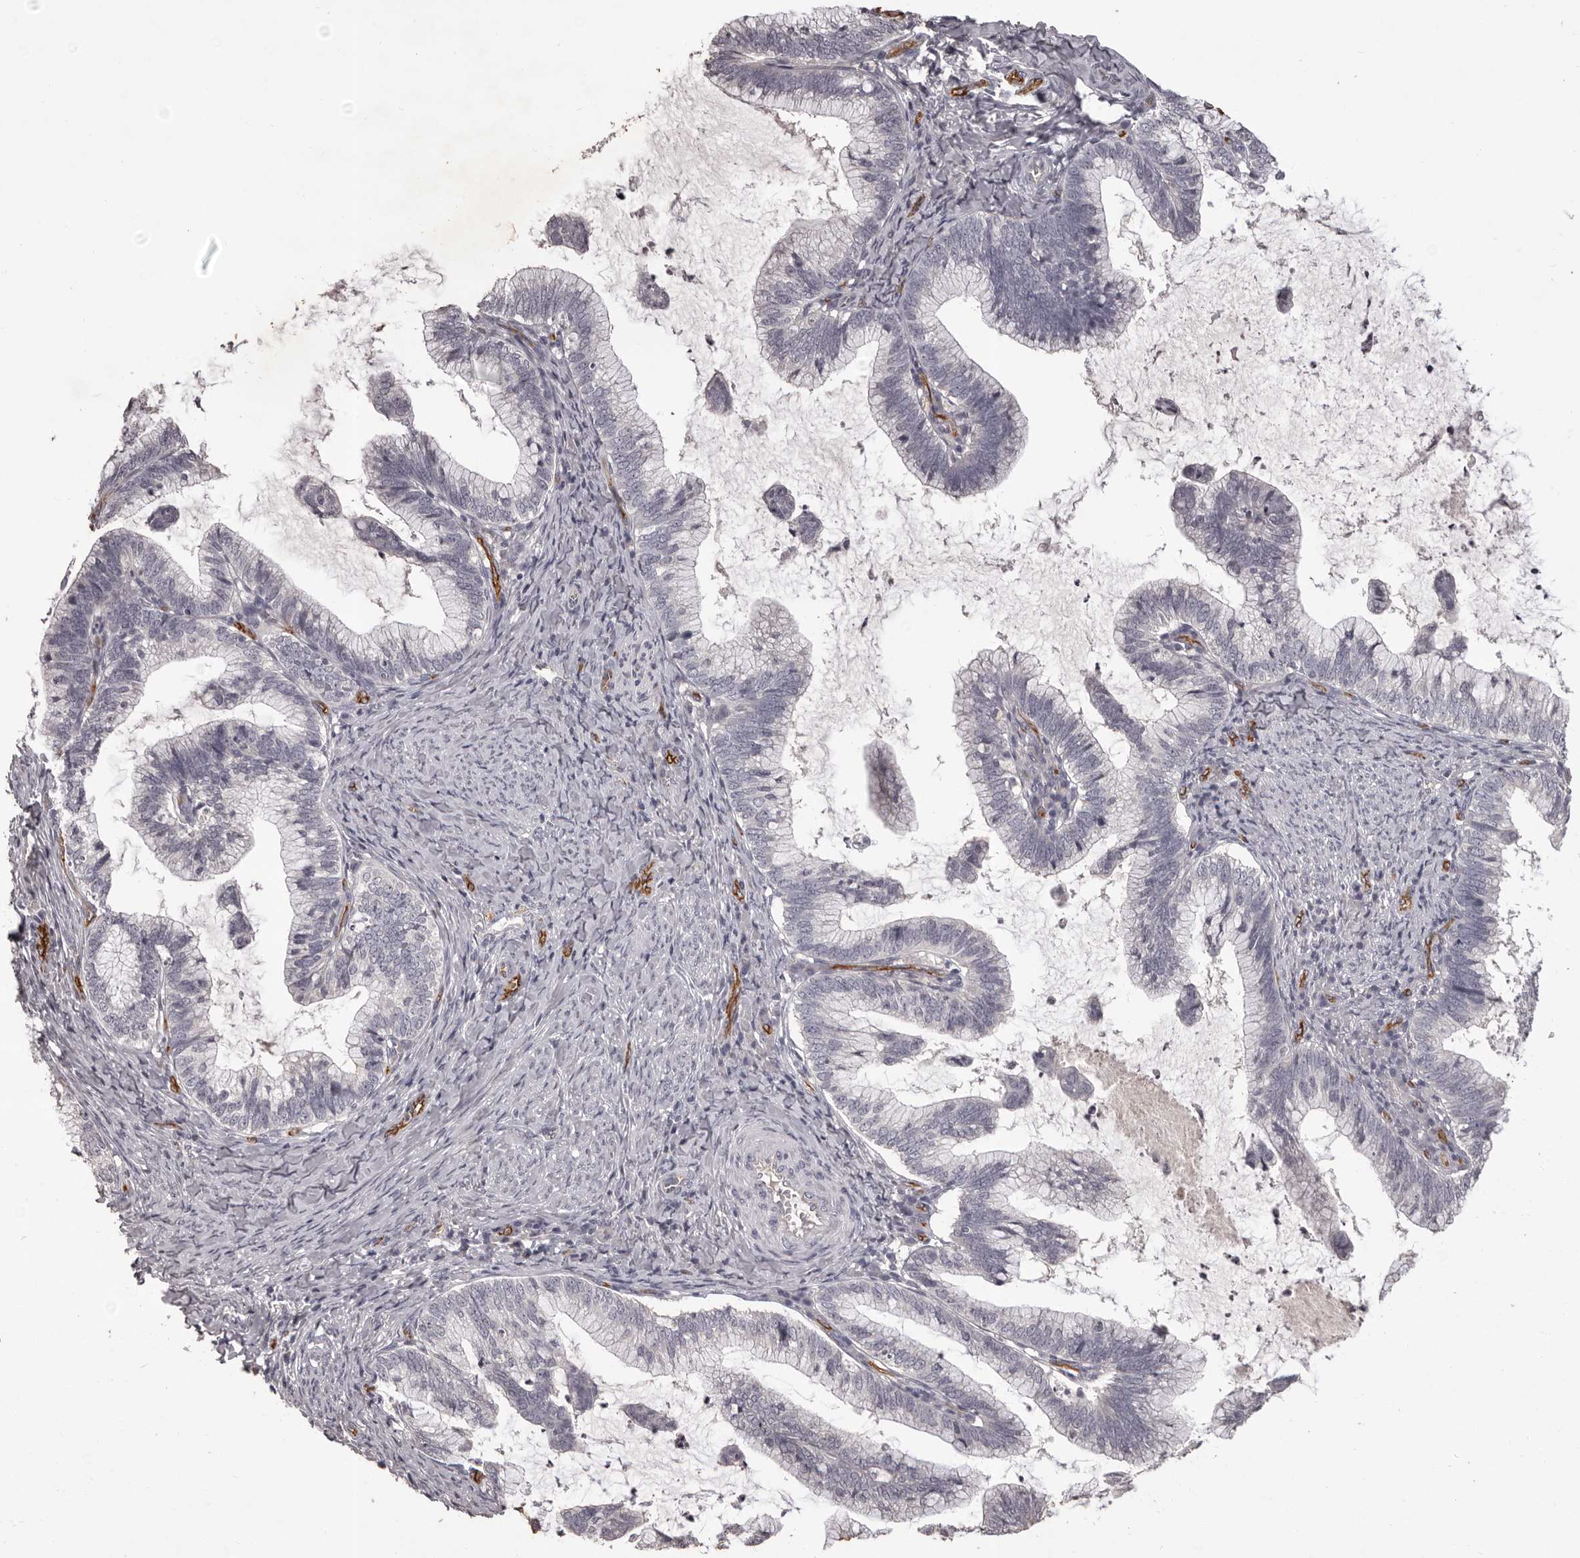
{"staining": {"intensity": "negative", "quantity": "none", "location": "none"}, "tissue": "cervical cancer", "cell_type": "Tumor cells", "image_type": "cancer", "snomed": [{"axis": "morphology", "description": "Adenocarcinoma, NOS"}, {"axis": "topography", "description": "Cervix"}], "caption": "This is an IHC micrograph of human adenocarcinoma (cervical). There is no expression in tumor cells.", "gene": "GPR78", "patient": {"sex": "female", "age": 36}}